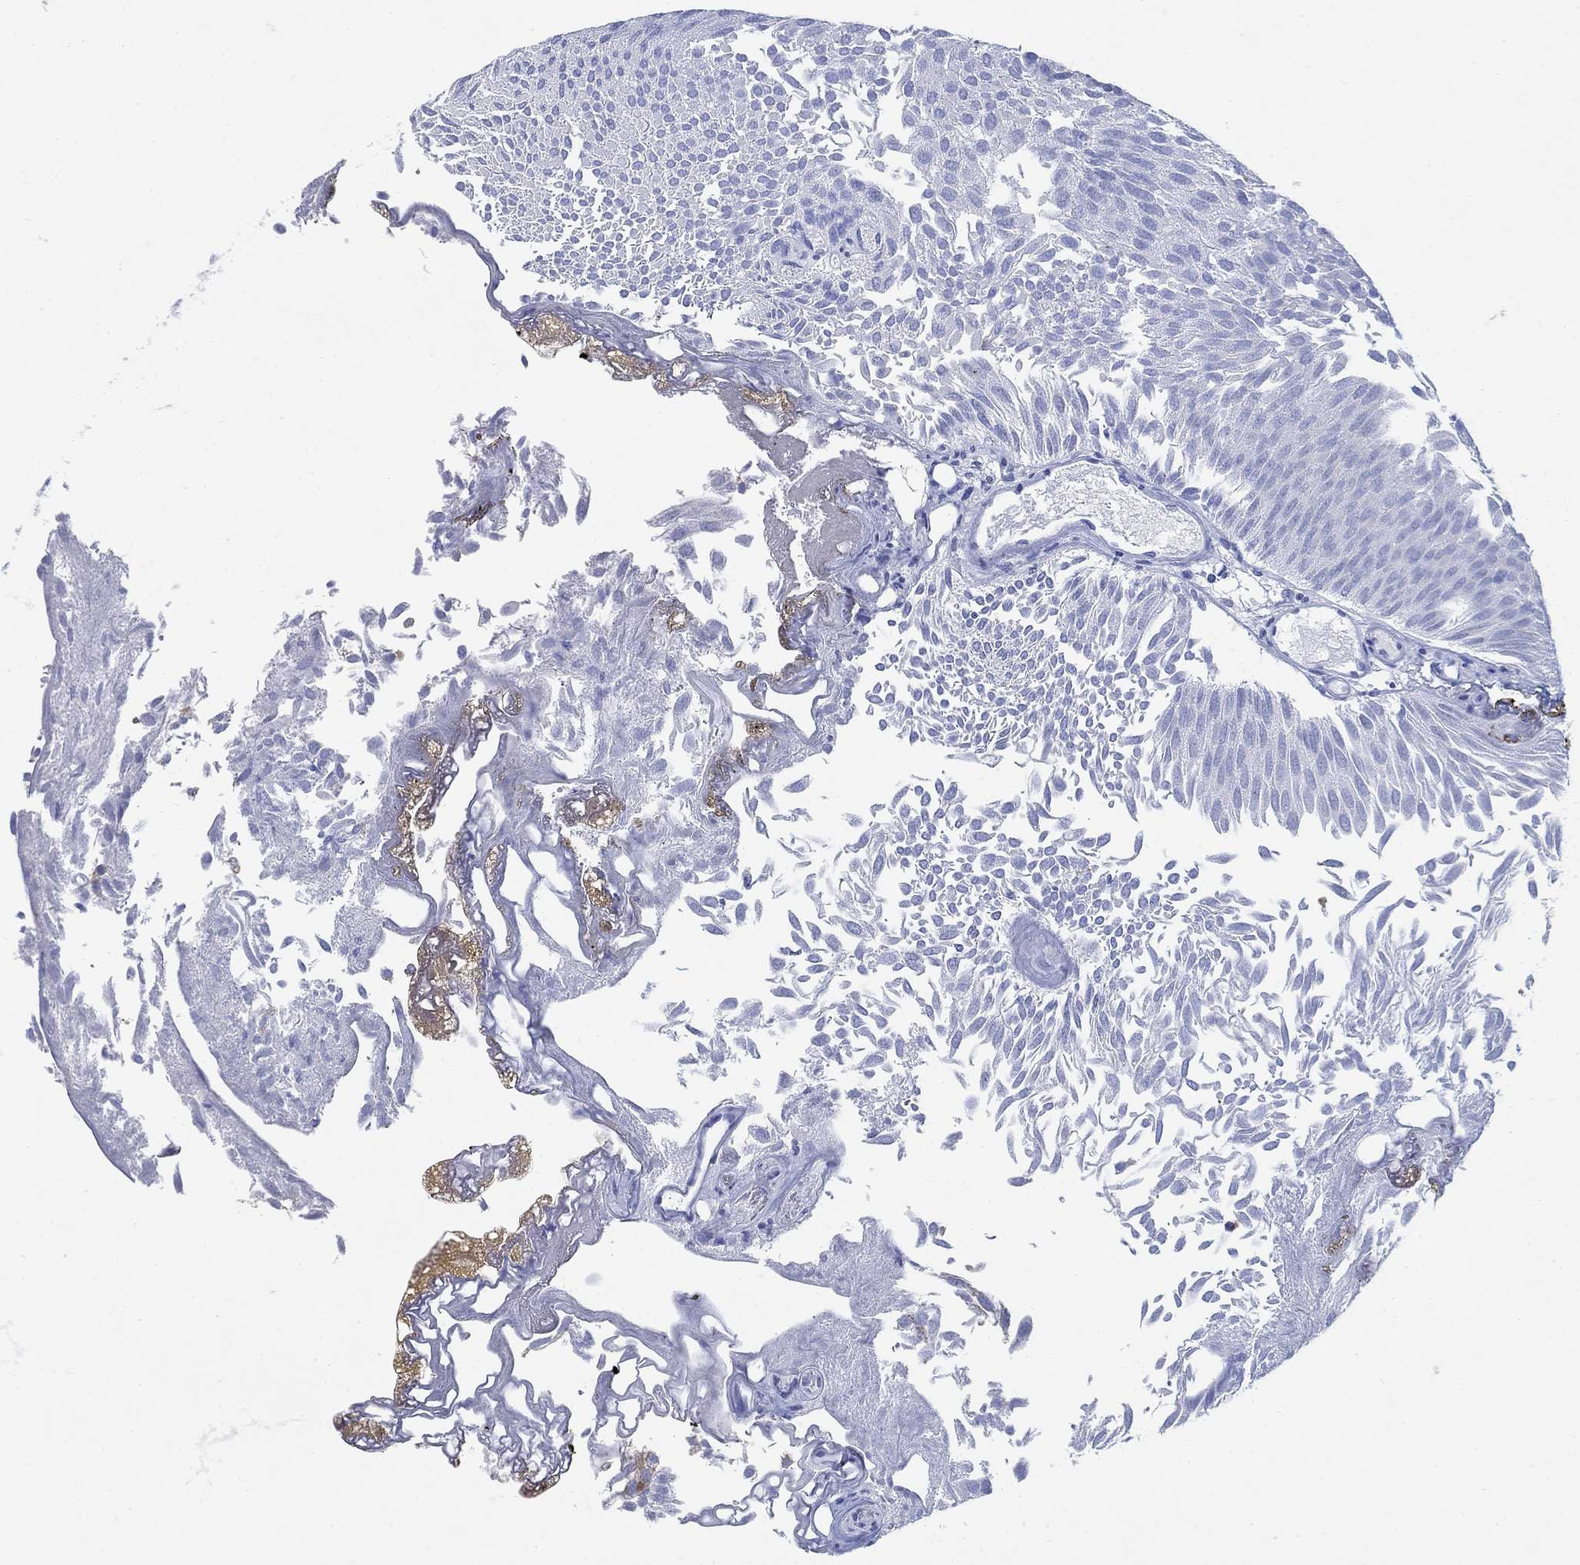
{"staining": {"intensity": "negative", "quantity": "none", "location": "none"}, "tissue": "urothelial cancer", "cell_type": "Tumor cells", "image_type": "cancer", "snomed": [{"axis": "morphology", "description": "Urothelial carcinoma, Low grade"}, {"axis": "topography", "description": "Urinary bladder"}], "caption": "Tumor cells are negative for brown protein staining in urothelial carcinoma (low-grade). Nuclei are stained in blue.", "gene": "ZDHHC14", "patient": {"sex": "male", "age": 52}}